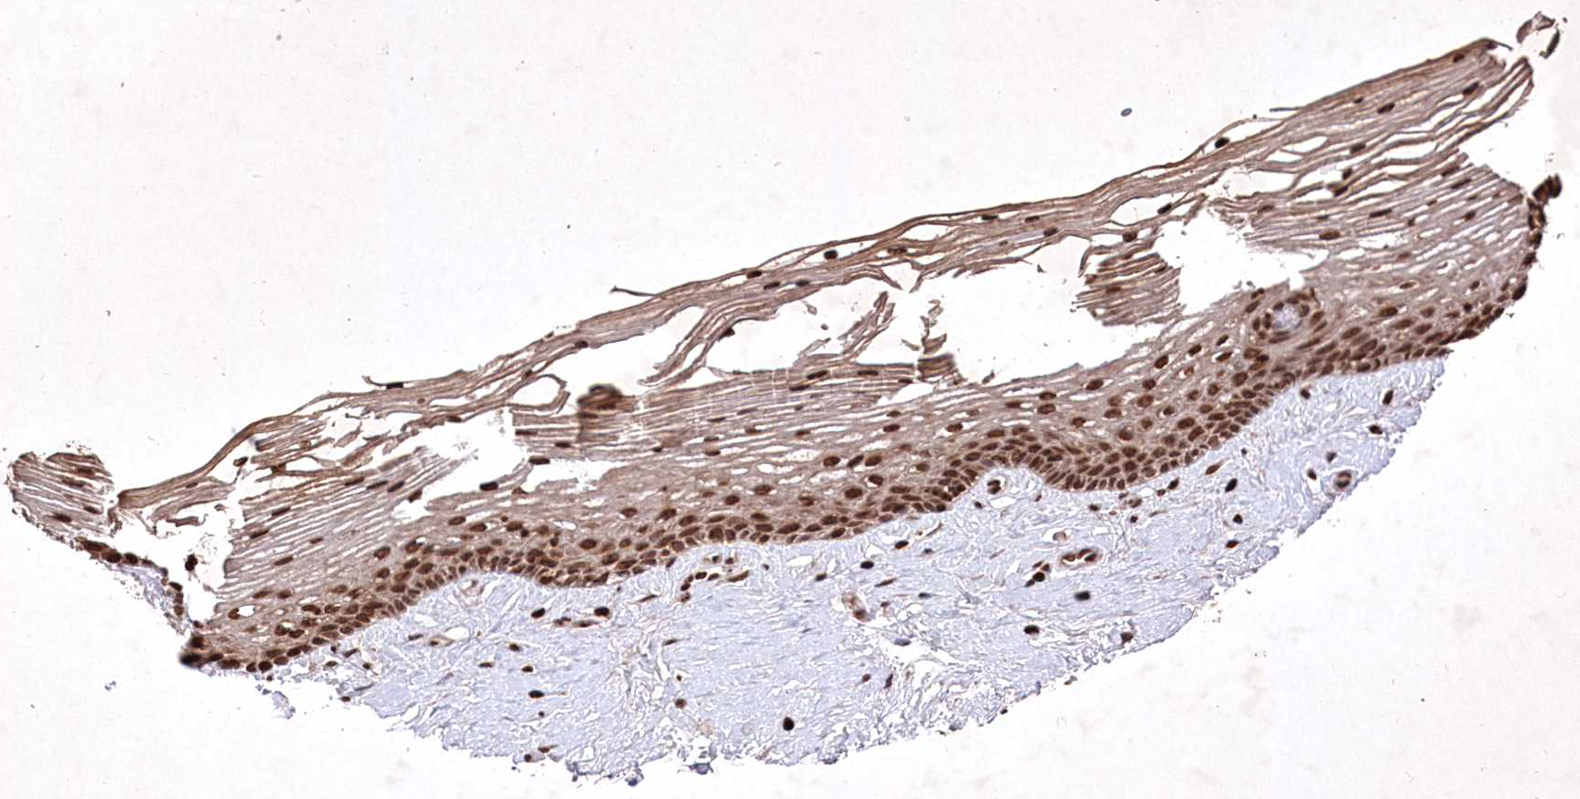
{"staining": {"intensity": "strong", "quantity": ">75%", "location": "cytoplasmic/membranous,nuclear"}, "tissue": "vagina", "cell_type": "Squamous epithelial cells", "image_type": "normal", "snomed": [{"axis": "morphology", "description": "Normal tissue, NOS"}, {"axis": "topography", "description": "Vagina"}], "caption": "Protein staining shows strong cytoplasmic/membranous,nuclear staining in approximately >75% of squamous epithelial cells in unremarkable vagina.", "gene": "CCSER2", "patient": {"sex": "female", "age": 46}}